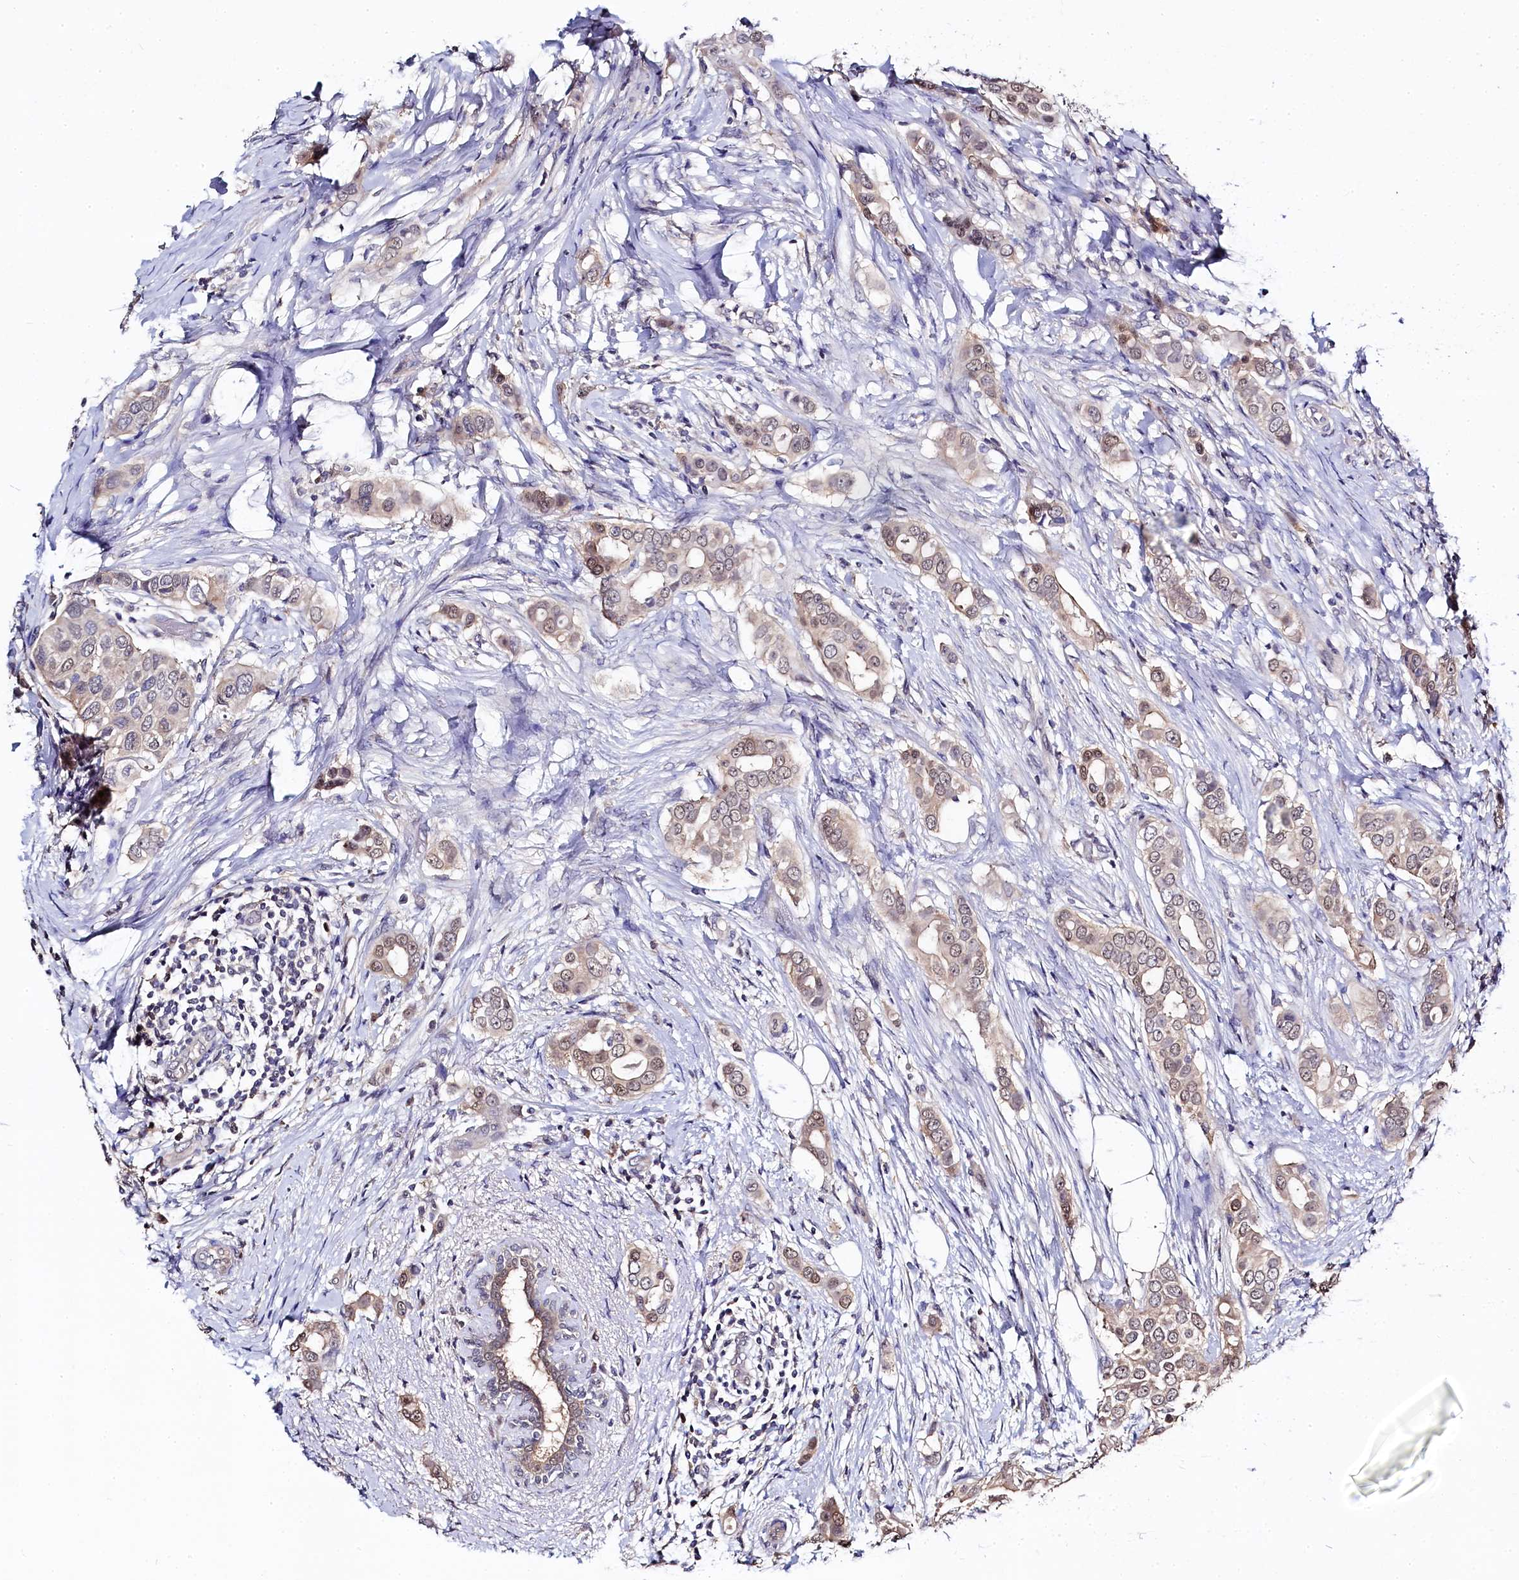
{"staining": {"intensity": "weak", "quantity": "<25%", "location": "nuclear"}, "tissue": "breast cancer", "cell_type": "Tumor cells", "image_type": "cancer", "snomed": [{"axis": "morphology", "description": "Lobular carcinoma"}, {"axis": "topography", "description": "Breast"}], "caption": "An IHC micrograph of breast lobular carcinoma is shown. There is no staining in tumor cells of breast lobular carcinoma.", "gene": "C11orf54", "patient": {"sex": "female", "age": 51}}